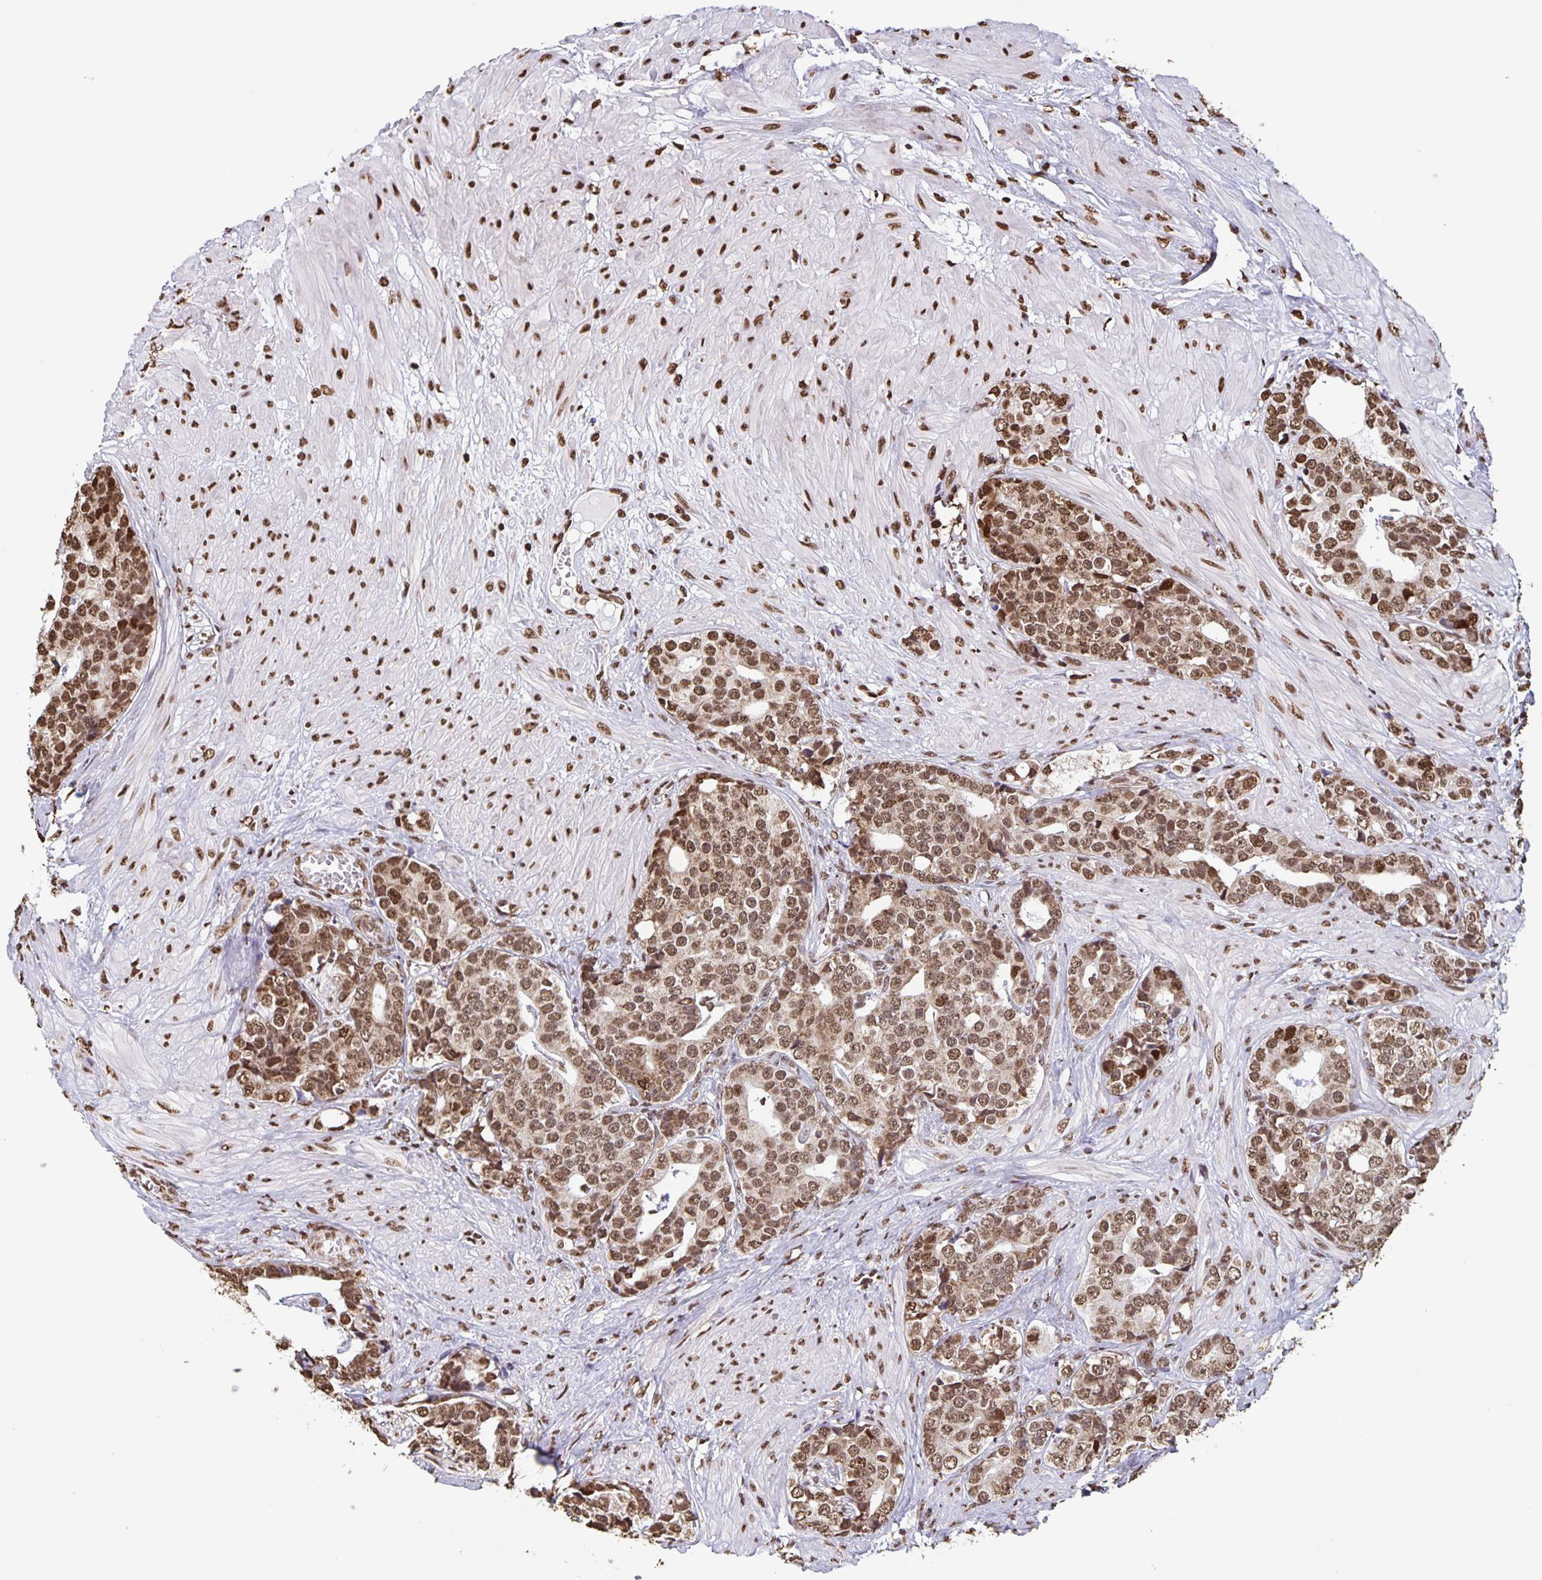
{"staining": {"intensity": "moderate", "quantity": ">75%", "location": "nuclear"}, "tissue": "prostate cancer", "cell_type": "Tumor cells", "image_type": "cancer", "snomed": [{"axis": "morphology", "description": "Adenocarcinoma, High grade"}, {"axis": "topography", "description": "Prostate"}], "caption": "Immunohistochemistry (IHC) (DAB) staining of prostate cancer (high-grade adenocarcinoma) demonstrates moderate nuclear protein expression in about >75% of tumor cells.", "gene": "DUT", "patient": {"sex": "male", "age": 71}}